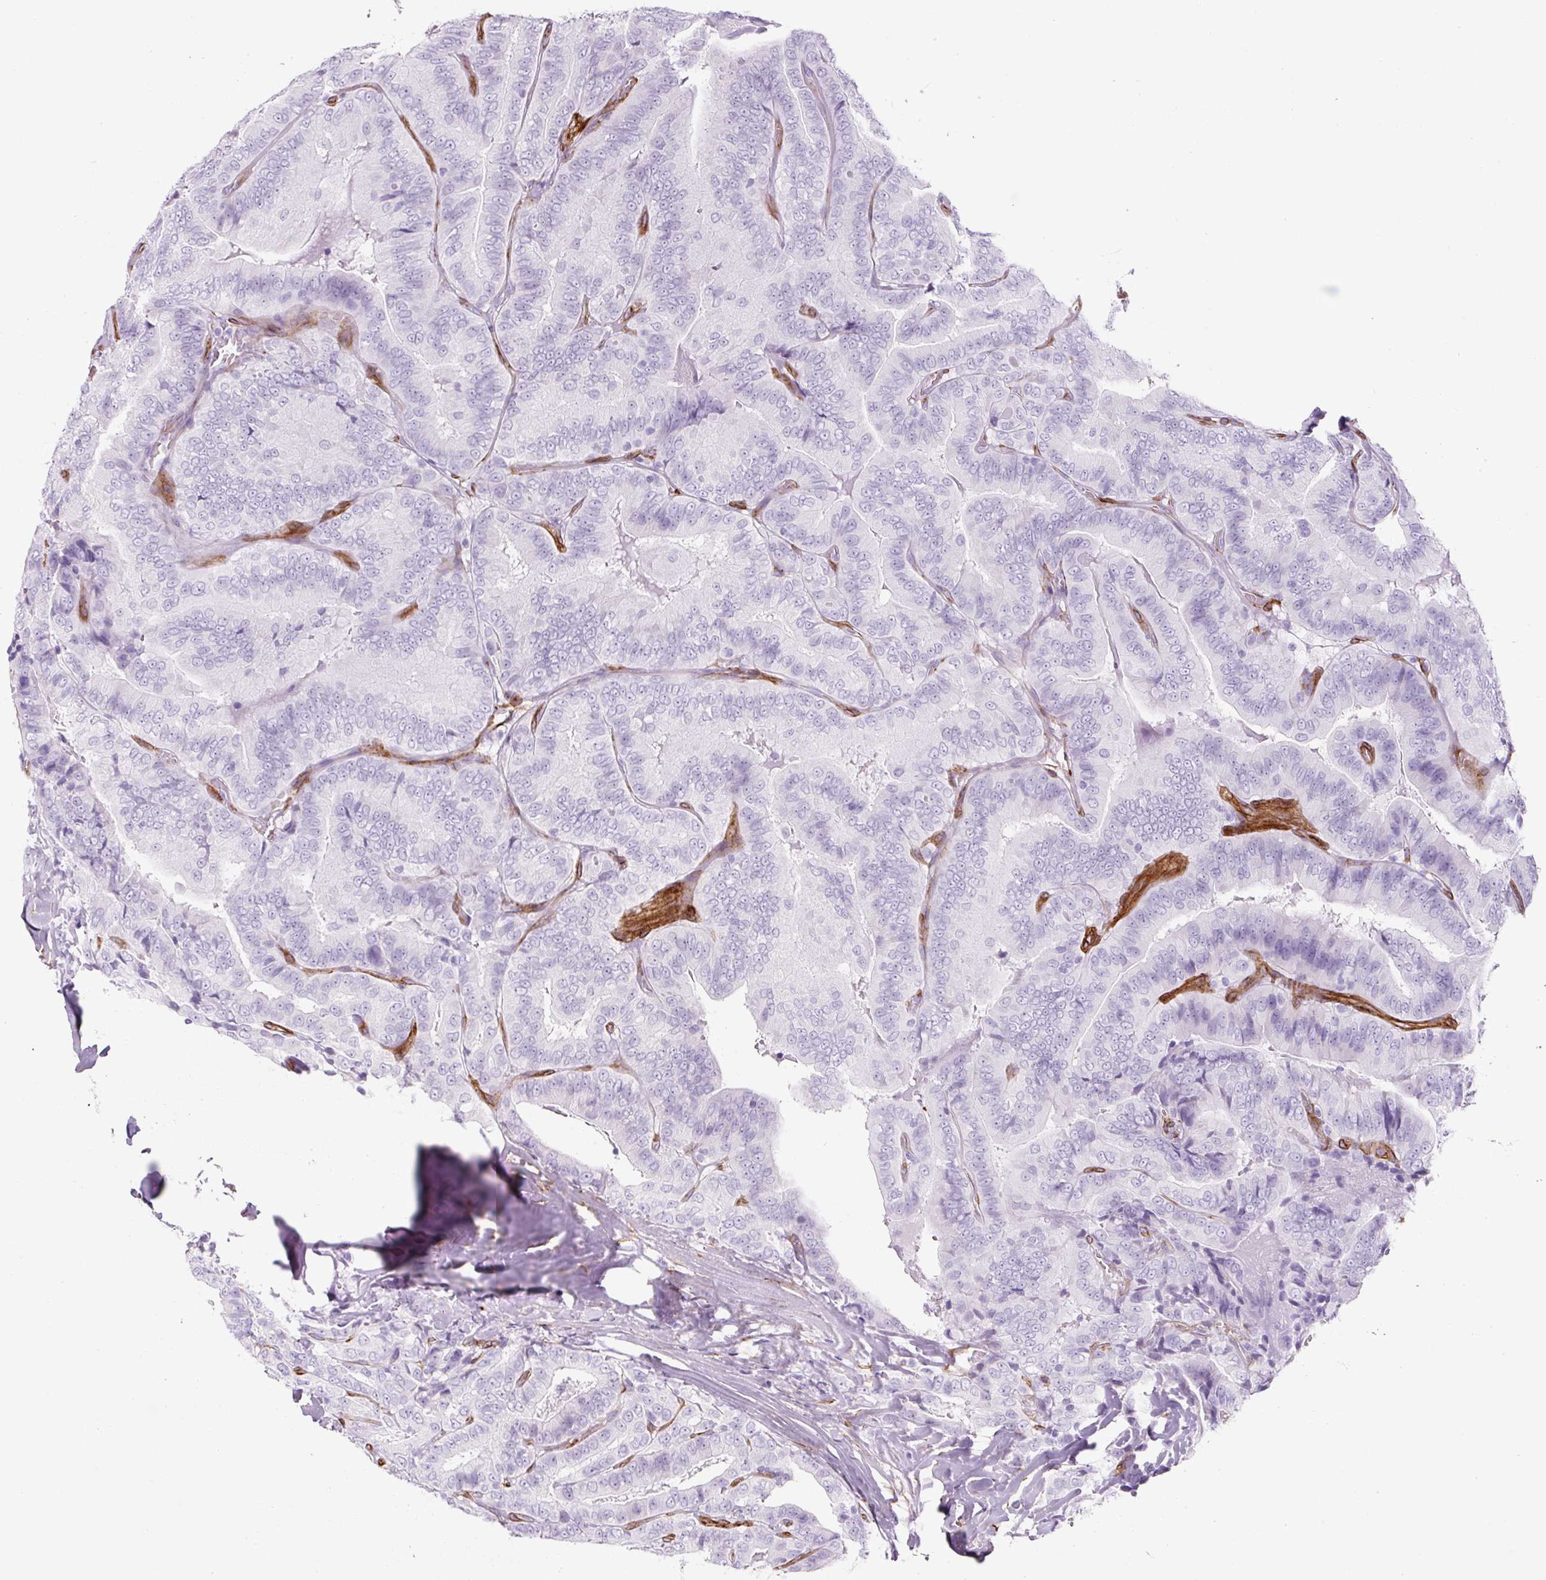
{"staining": {"intensity": "negative", "quantity": "none", "location": "none"}, "tissue": "thyroid cancer", "cell_type": "Tumor cells", "image_type": "cancer", "snomed": [{"axis": "morphology", "description": "Papillary adenocarcinoma, NOS"}, {"axis": "topography", "description": "Thyroid gland"}], "caption": "A high-resolution photomicrograph shows immunohistochemistry (IHC) staining of thyroid cancer, which exhibits no significant expression in tumor cells.", "gene": "CAVIN3", "patient": {"sex": "male", "age": 61}}